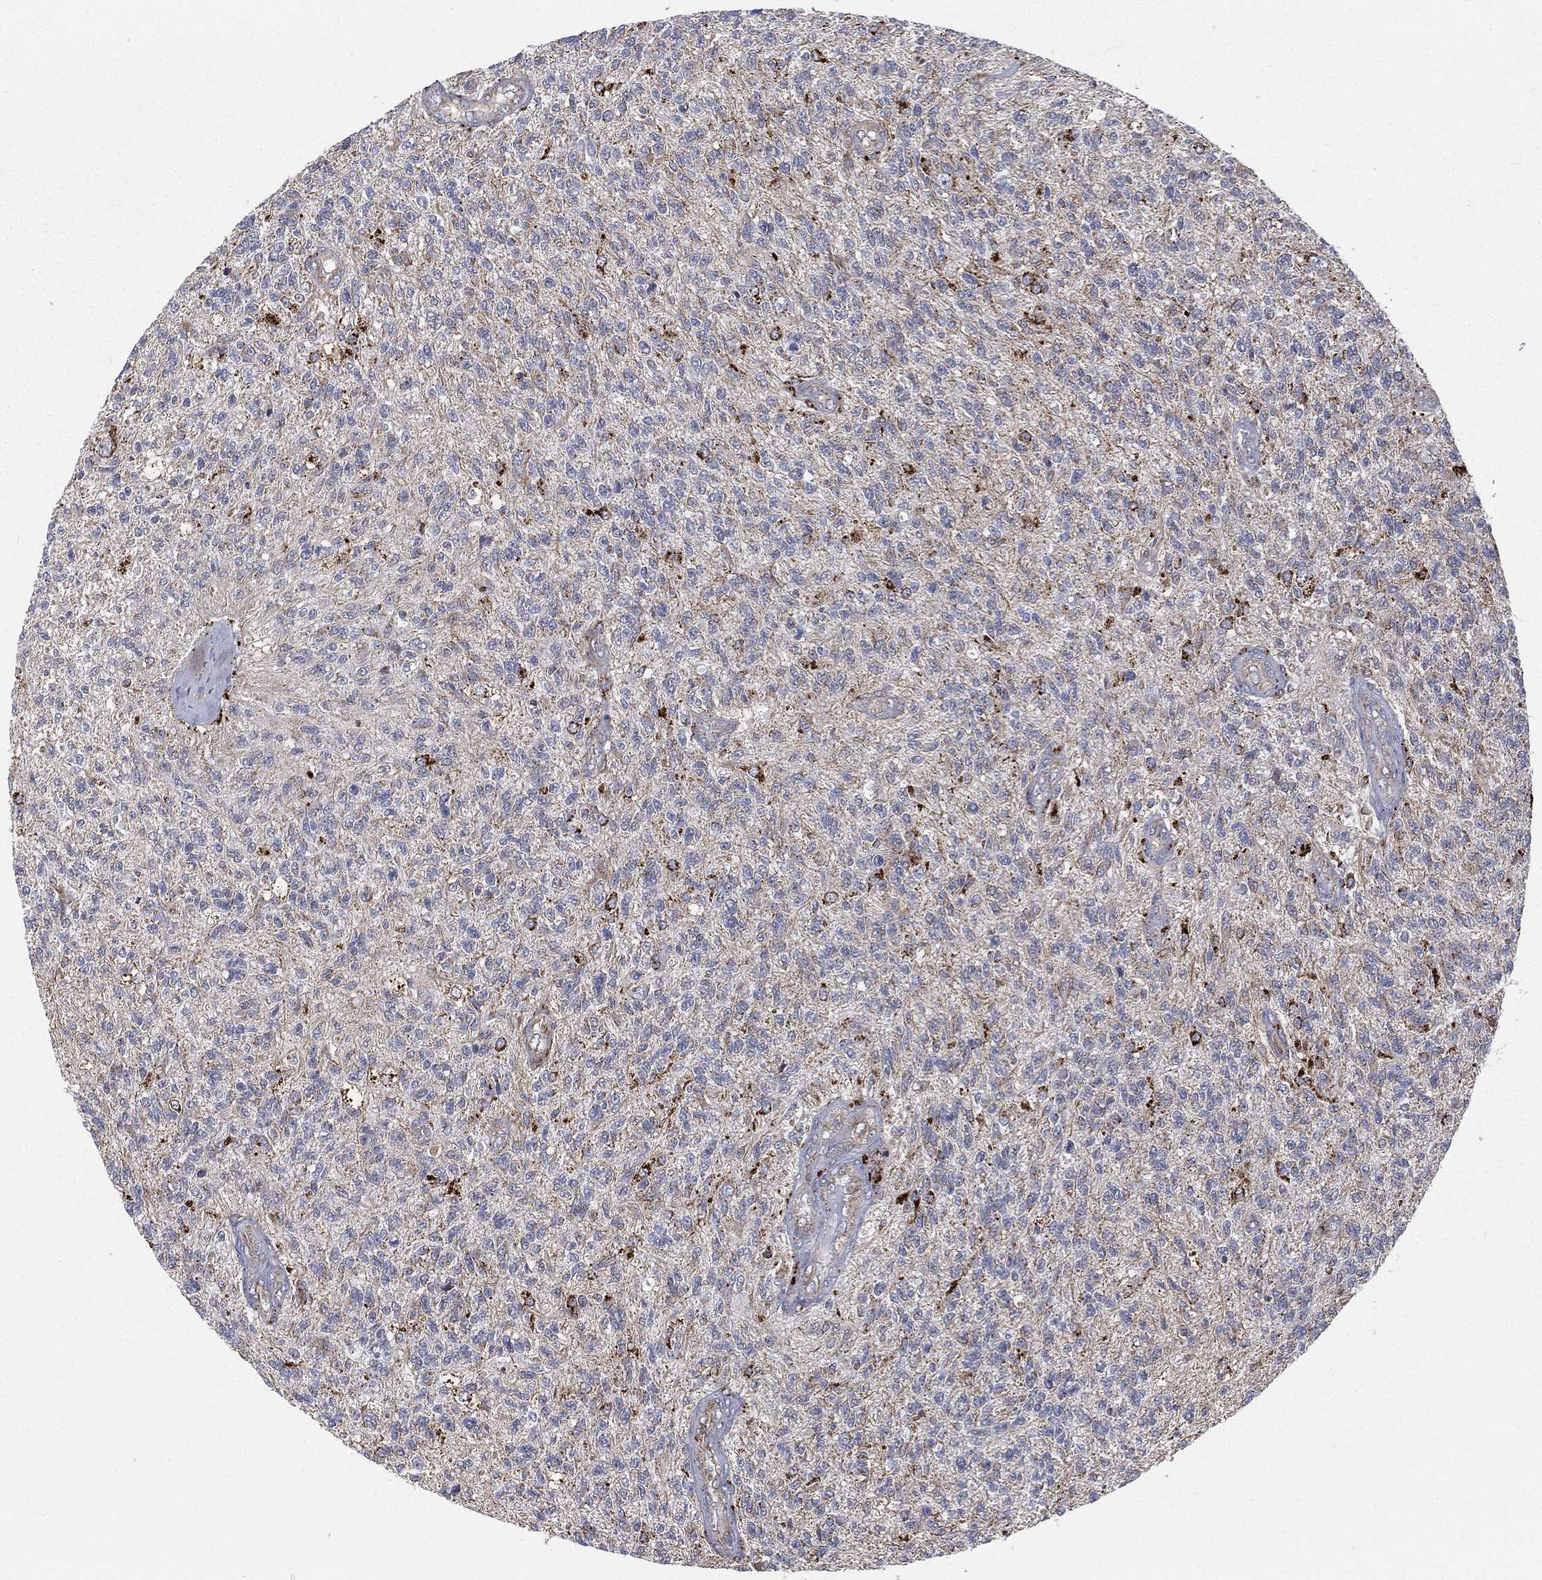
{"staining": {"intensity": "strong", "quantity": "<25%", "location": "cytoplasmic/membranous"}, "tissue": "glioma", "cell_type": "Tumor cells", "image_type": "cancer", "snomed": [{"axis": "morphology", "description": "Glioma, malignant, High grade"}, {"axis": "topography", "description": "Brain"}], "caption": "Human glioma stained with a protein marker displays strong staining in tumor cells.", "gene": "RIN3", "patient": {"sex": "male", "age": 56}}